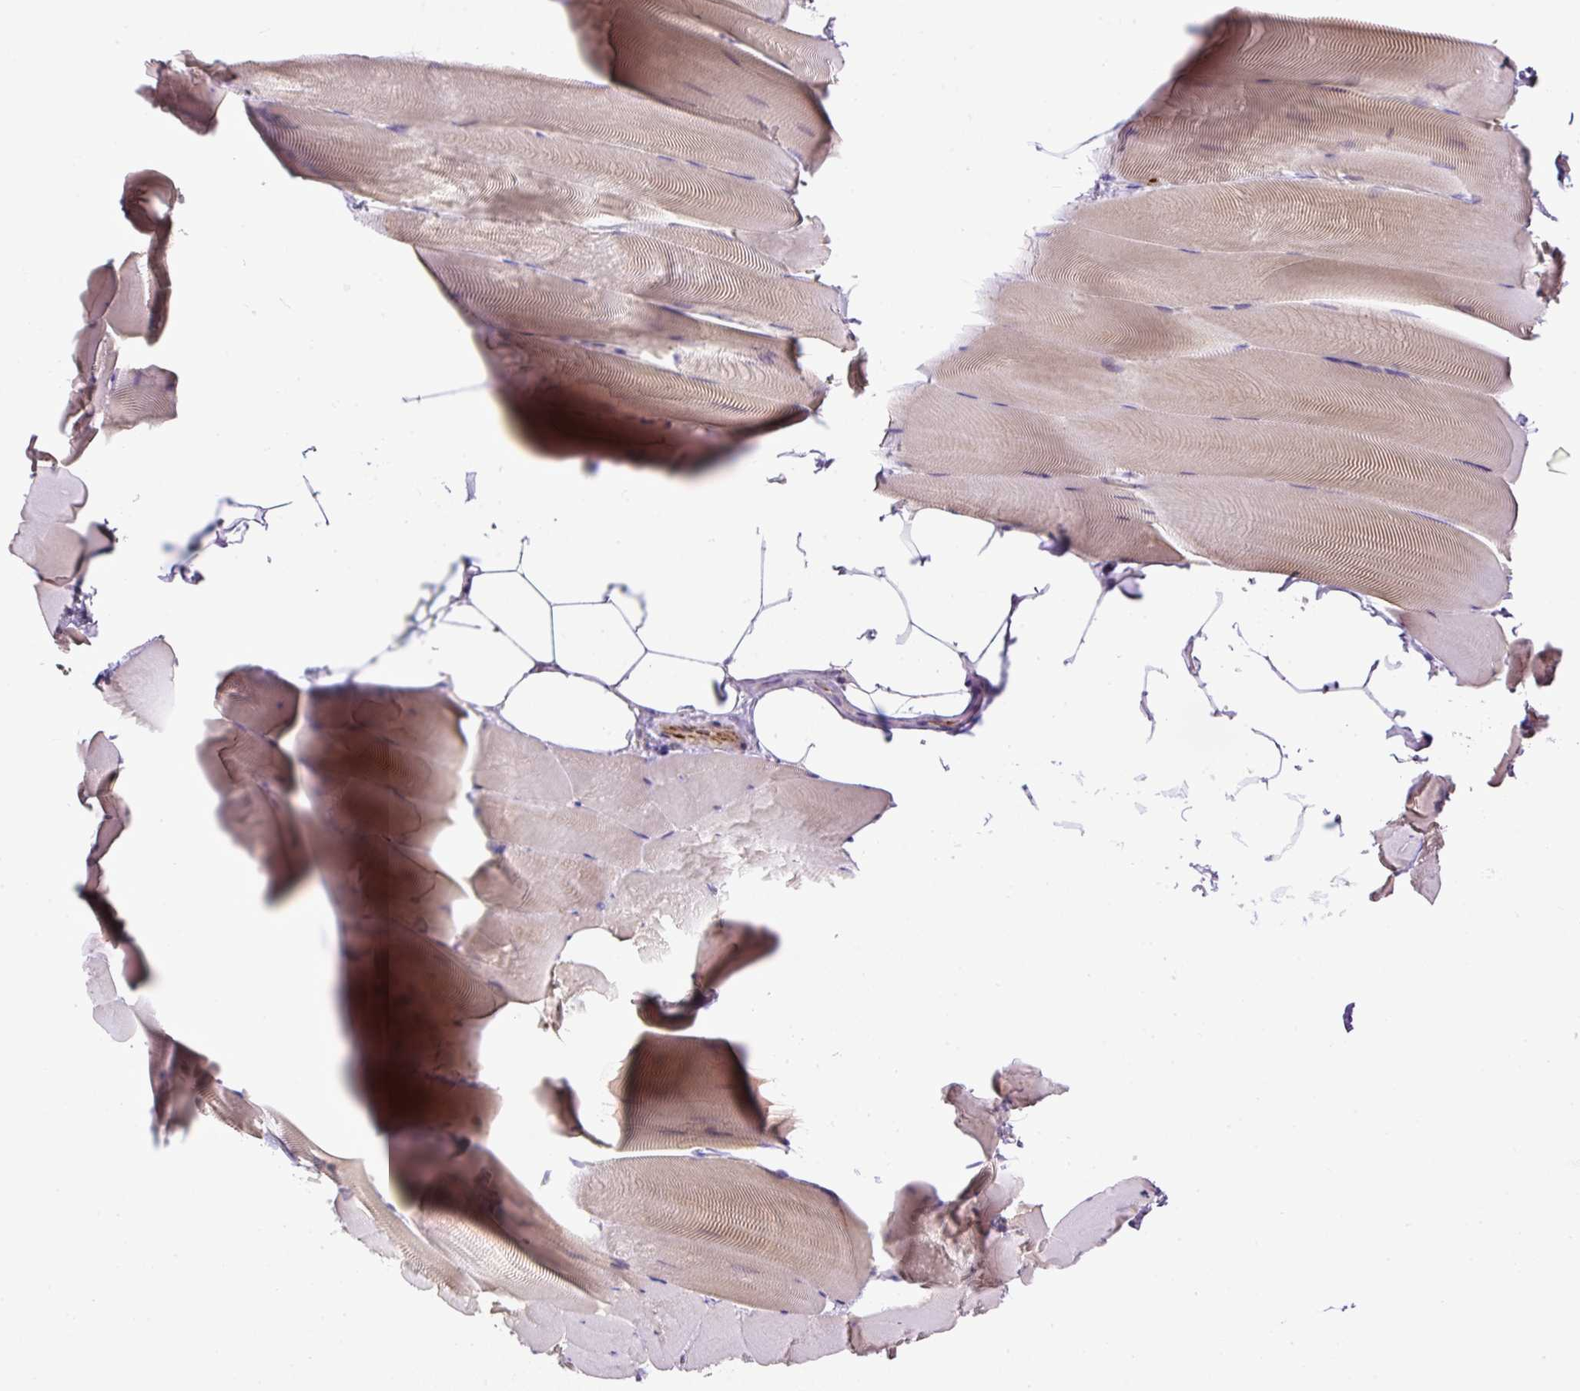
{"staining": {"intensity": "weak", "quantity": "<25%", "location": "cytoplasmic/membranous"}, "tissue": "skeletal muscle", "cell_type": "Myocytes", "image_type": "normal", "snomed": [{"axis": "morphology", "description": "Normal tissue, NOS"}, {"axis": "topography", "description": "Skeletal muscle"}], "caption": "Myocytes are negative for protein expression in unremarkable human skeletal muscle. (DAB IHC with hematoxylin counter stain).", "gene": "CXCL13", "patient": {"sex": "female", "age": 64}}